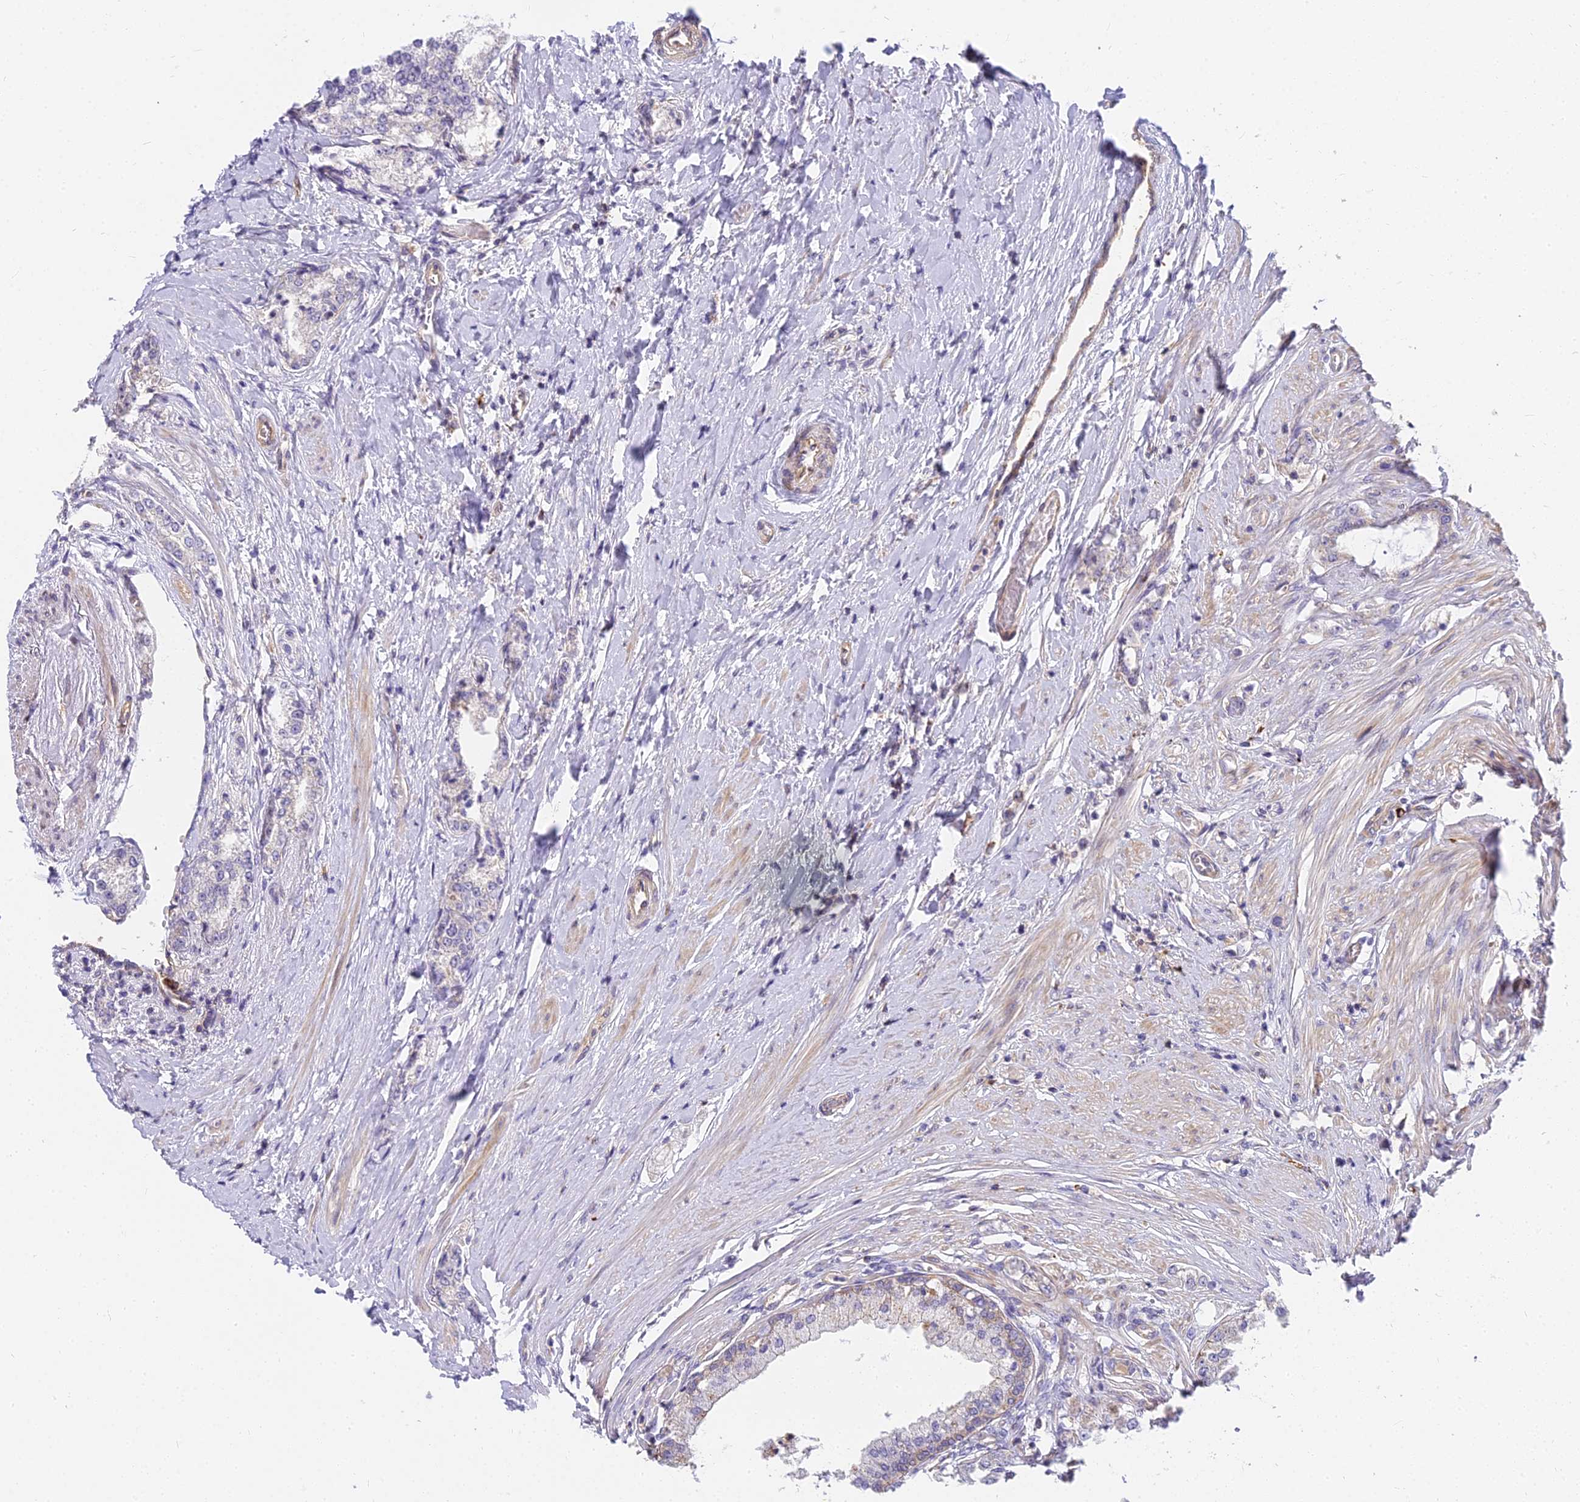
{"staining": {"intensity": "negative", "quantity": "none", "location": "none"}, "tissue": "prostate cancer", "cell_type": "Tumor cells", "image_type": "cancer", "snomed": [{"axis": "morphology", "description": "Adenocarcinoma, High grade"}, {"axis": "topography", "description": "Prostate"}], "caption": "This photomicrograph is of prostate cancer (adenocarcinoma (high-grade)) stained with immunohistochemistry (IHC) to label a protein in brown with the nuclei are counter-stained blue. There is no expression in tumor cells.", "gene": "HLA-DOA", "patient": {"sex": "male", "age": 64}}